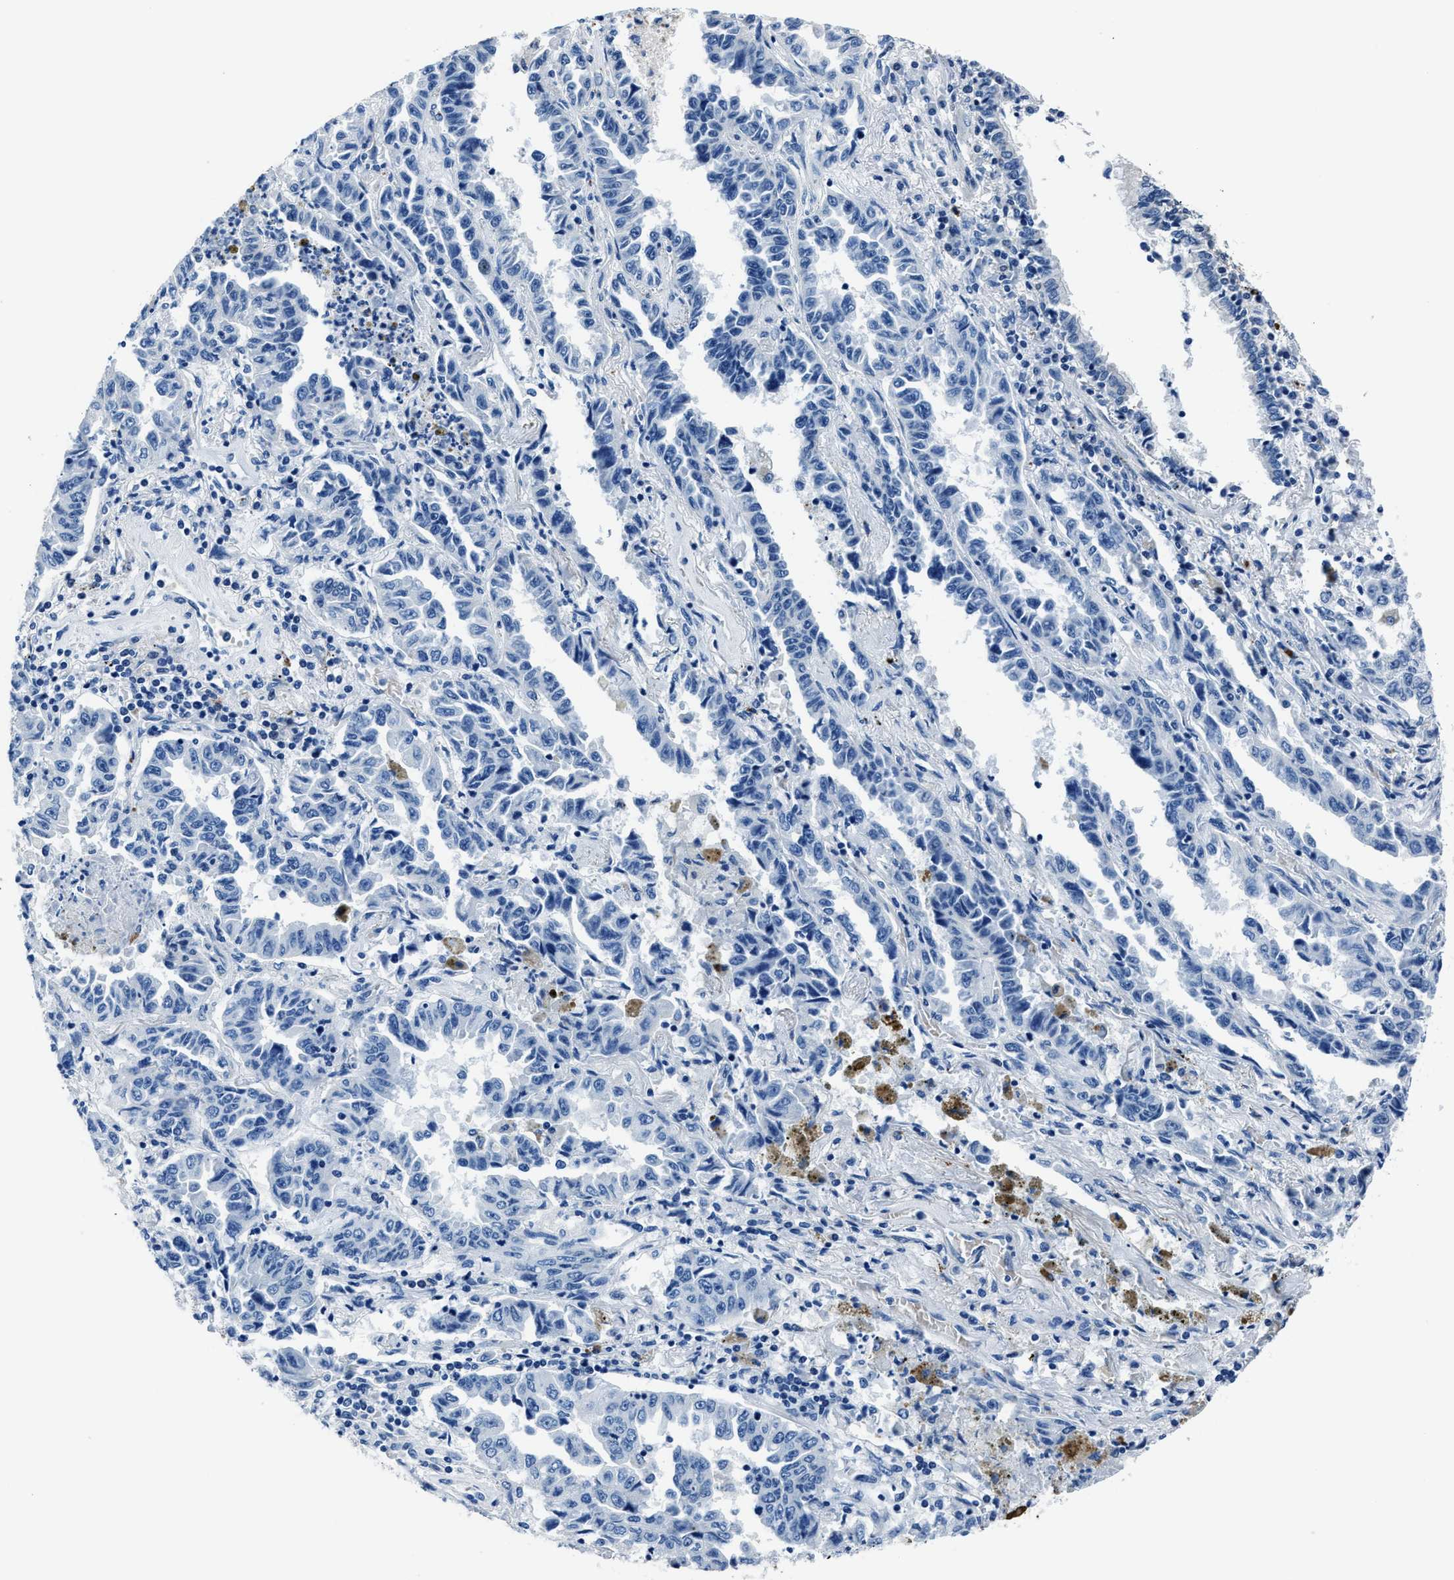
{"staining": {"intensity": "negative", "quantity": "none", "location": "none"}, "tissue": "lung cancer", "cell_type": "Tumor cells", "image_type": "cancer", "snomed": [{"axis": "morphology", "description": "Adenocarcinoma, NOS"}, {"axis": "topography", "description": "Lung"}], "caption": "The photomicrograph displays no significant staining in tumor cells of lung adenocarcinoma.", "gene": "NACAD", "patient": {"sex": "female", "age": 51}}